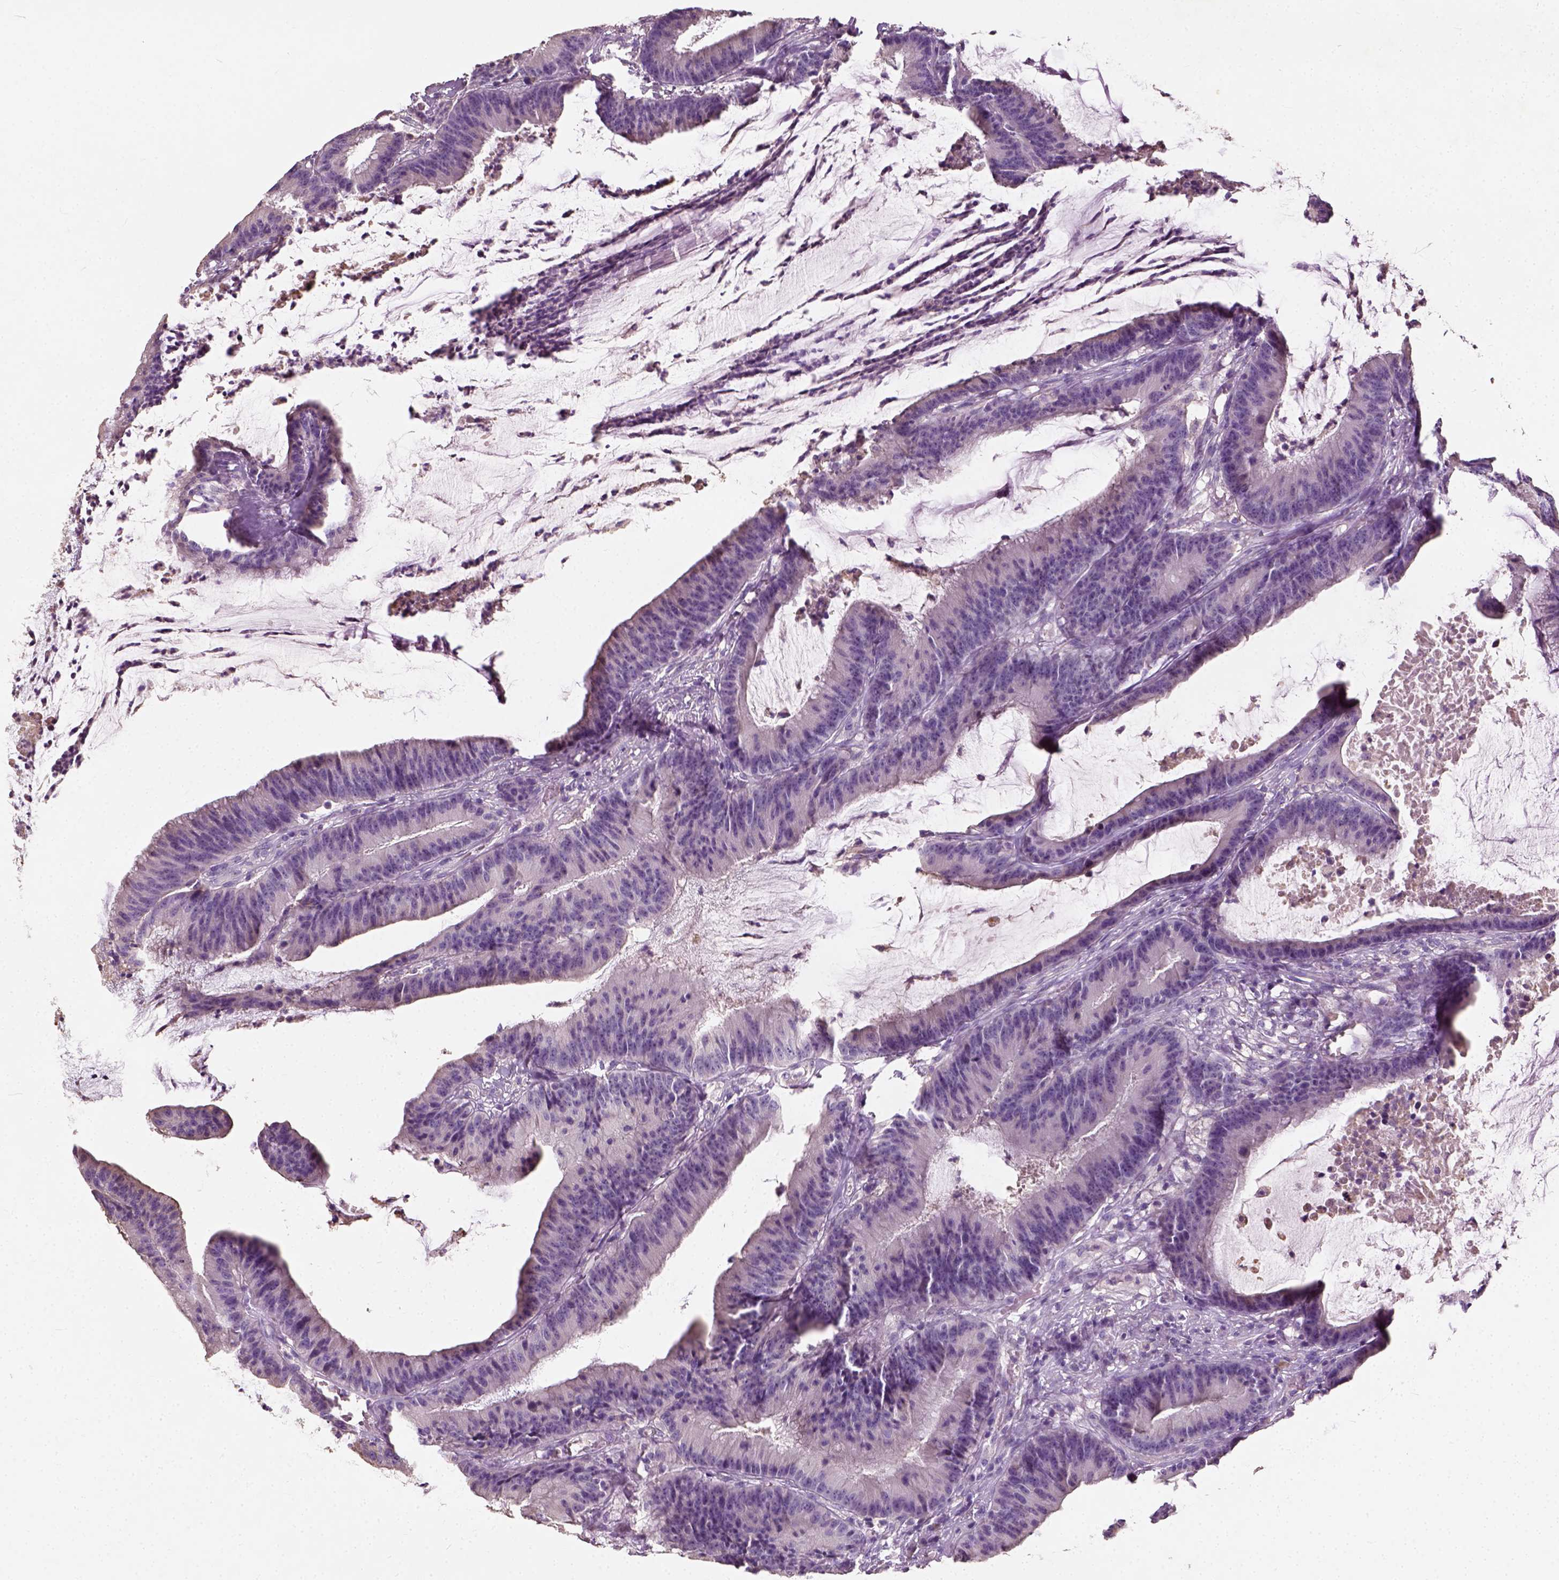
{"staining": {"intensity": "negative", "quantity": "none", "location": "none"}, "tissue": "colorectal cancer", "cell_type": "Tumor cells", "image_type": "cancer", "snomed": [{"axis": "morphology", "description": "Adenocarcinoma, NOS"}, {"axis": "topography", "description": "Colon"}], "caption": "High magnification brightfield microscopy of adenocarcinoma (colorectal) stained with DAB (3,3'-diaminobenzidine) (brown) and counterstained with hematoxylin (blue): tumor cells show no significant expression.", "gene": "DHCR24", "patient": {"sex": "female", "age": 78}}